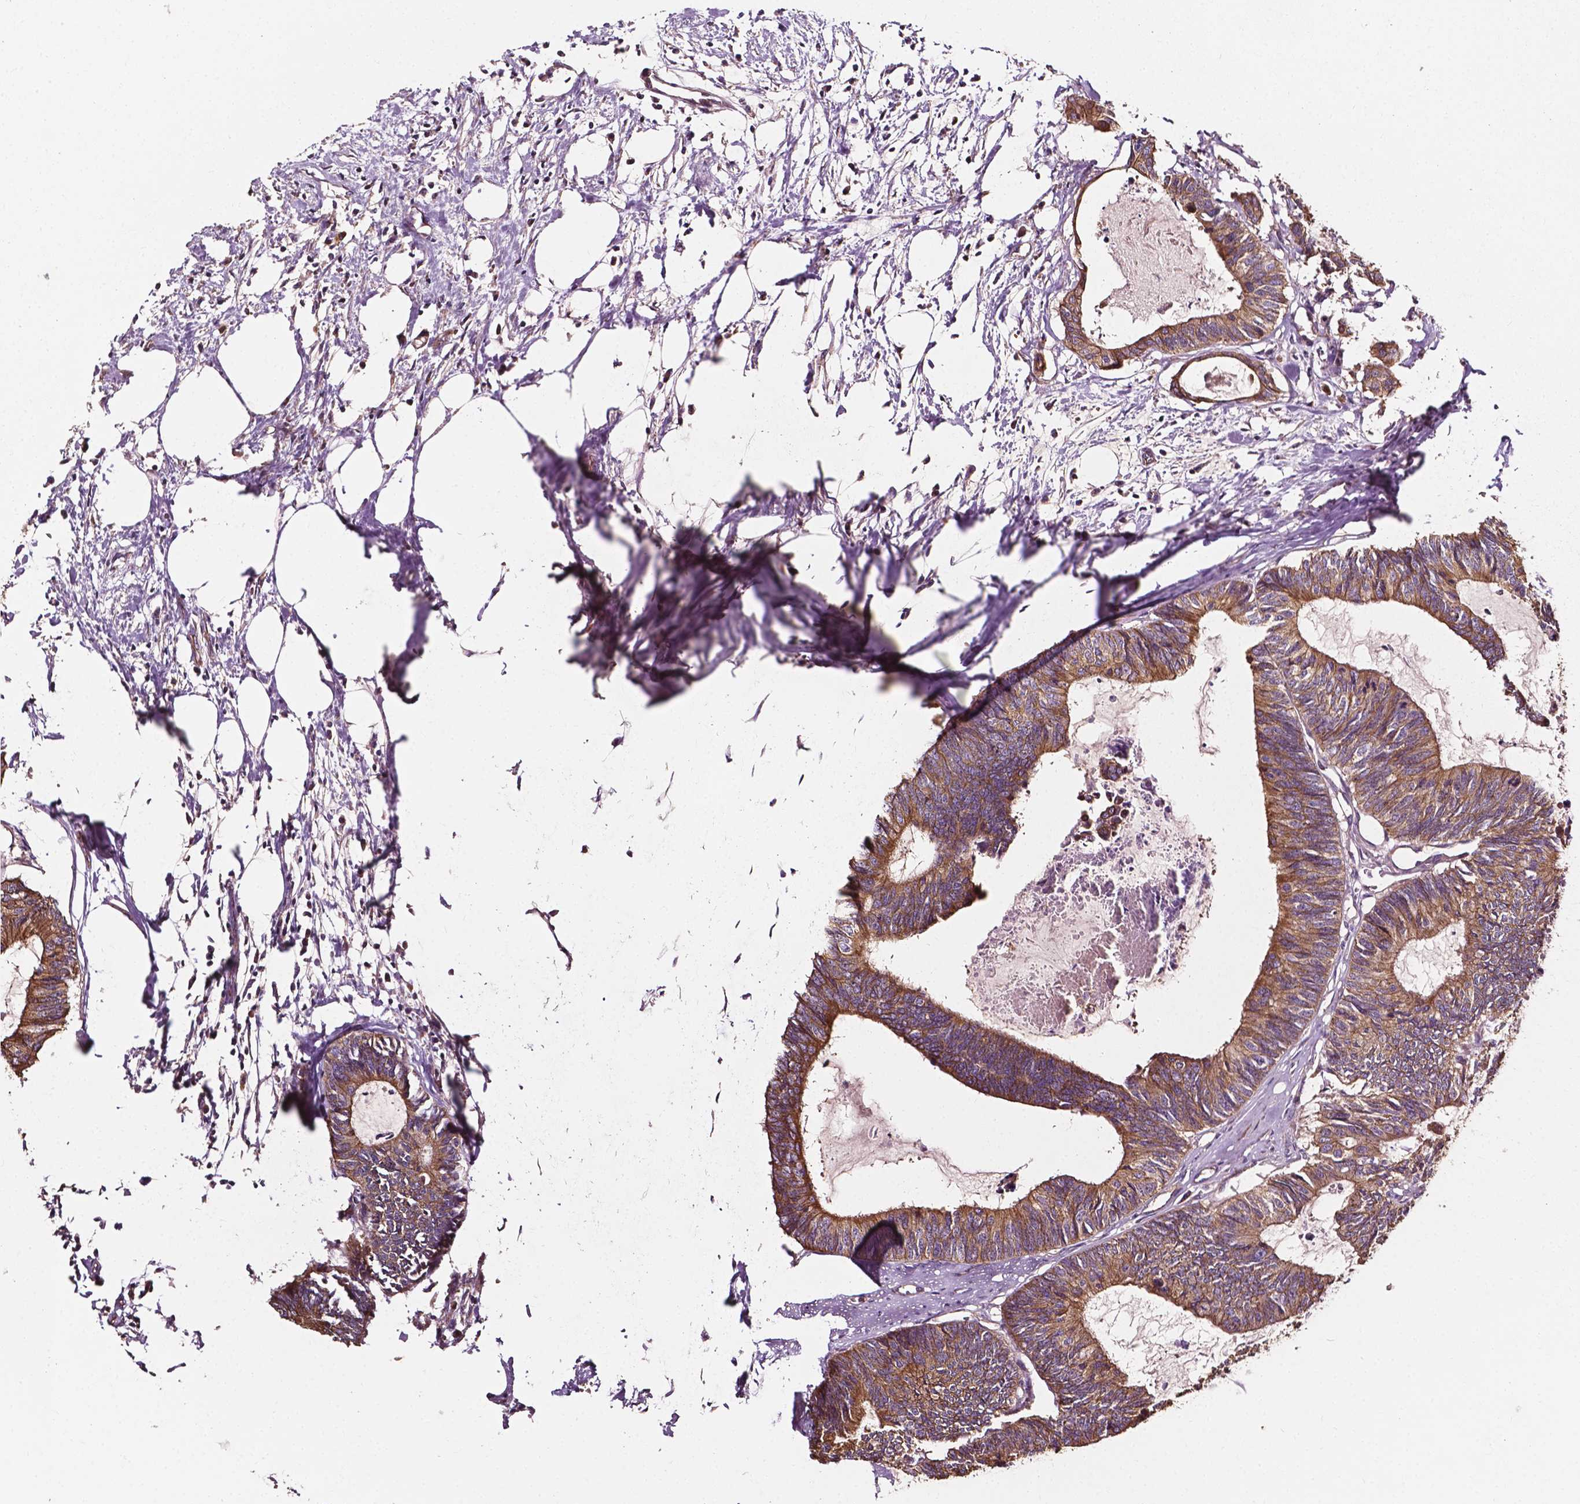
{"staining": {"intensity": "moderate", "quantity": ">75%", "location": "cytoplasmic/membranous"}, "tissue": "colorectal cancer", "cell_type": "Tumor cells", "image_type": "cancer", "snomed": [{"axis": "morphology", "description": "Adenocarcinoma, NOS"}, {"axis": "topography", "description": "Colon"}, {"axis": "topography", "description": "Rectum"}], "caption": "Immunohistochemistry (IHC) staining of colorectal cancer (adenocarcinoma), which exhibits medium levels of moderate cytoplasmic/membranous staining in approximately >75% of tumor cells indicating moderate cytoplasmic/membranous protein expression. The staining was performed using DAB (brown) for protein detection and nuclei were counterstained in hematoxylin (blue).", "gene": "ATG16L1", "patient": {"sex": "male", "age": 57}}